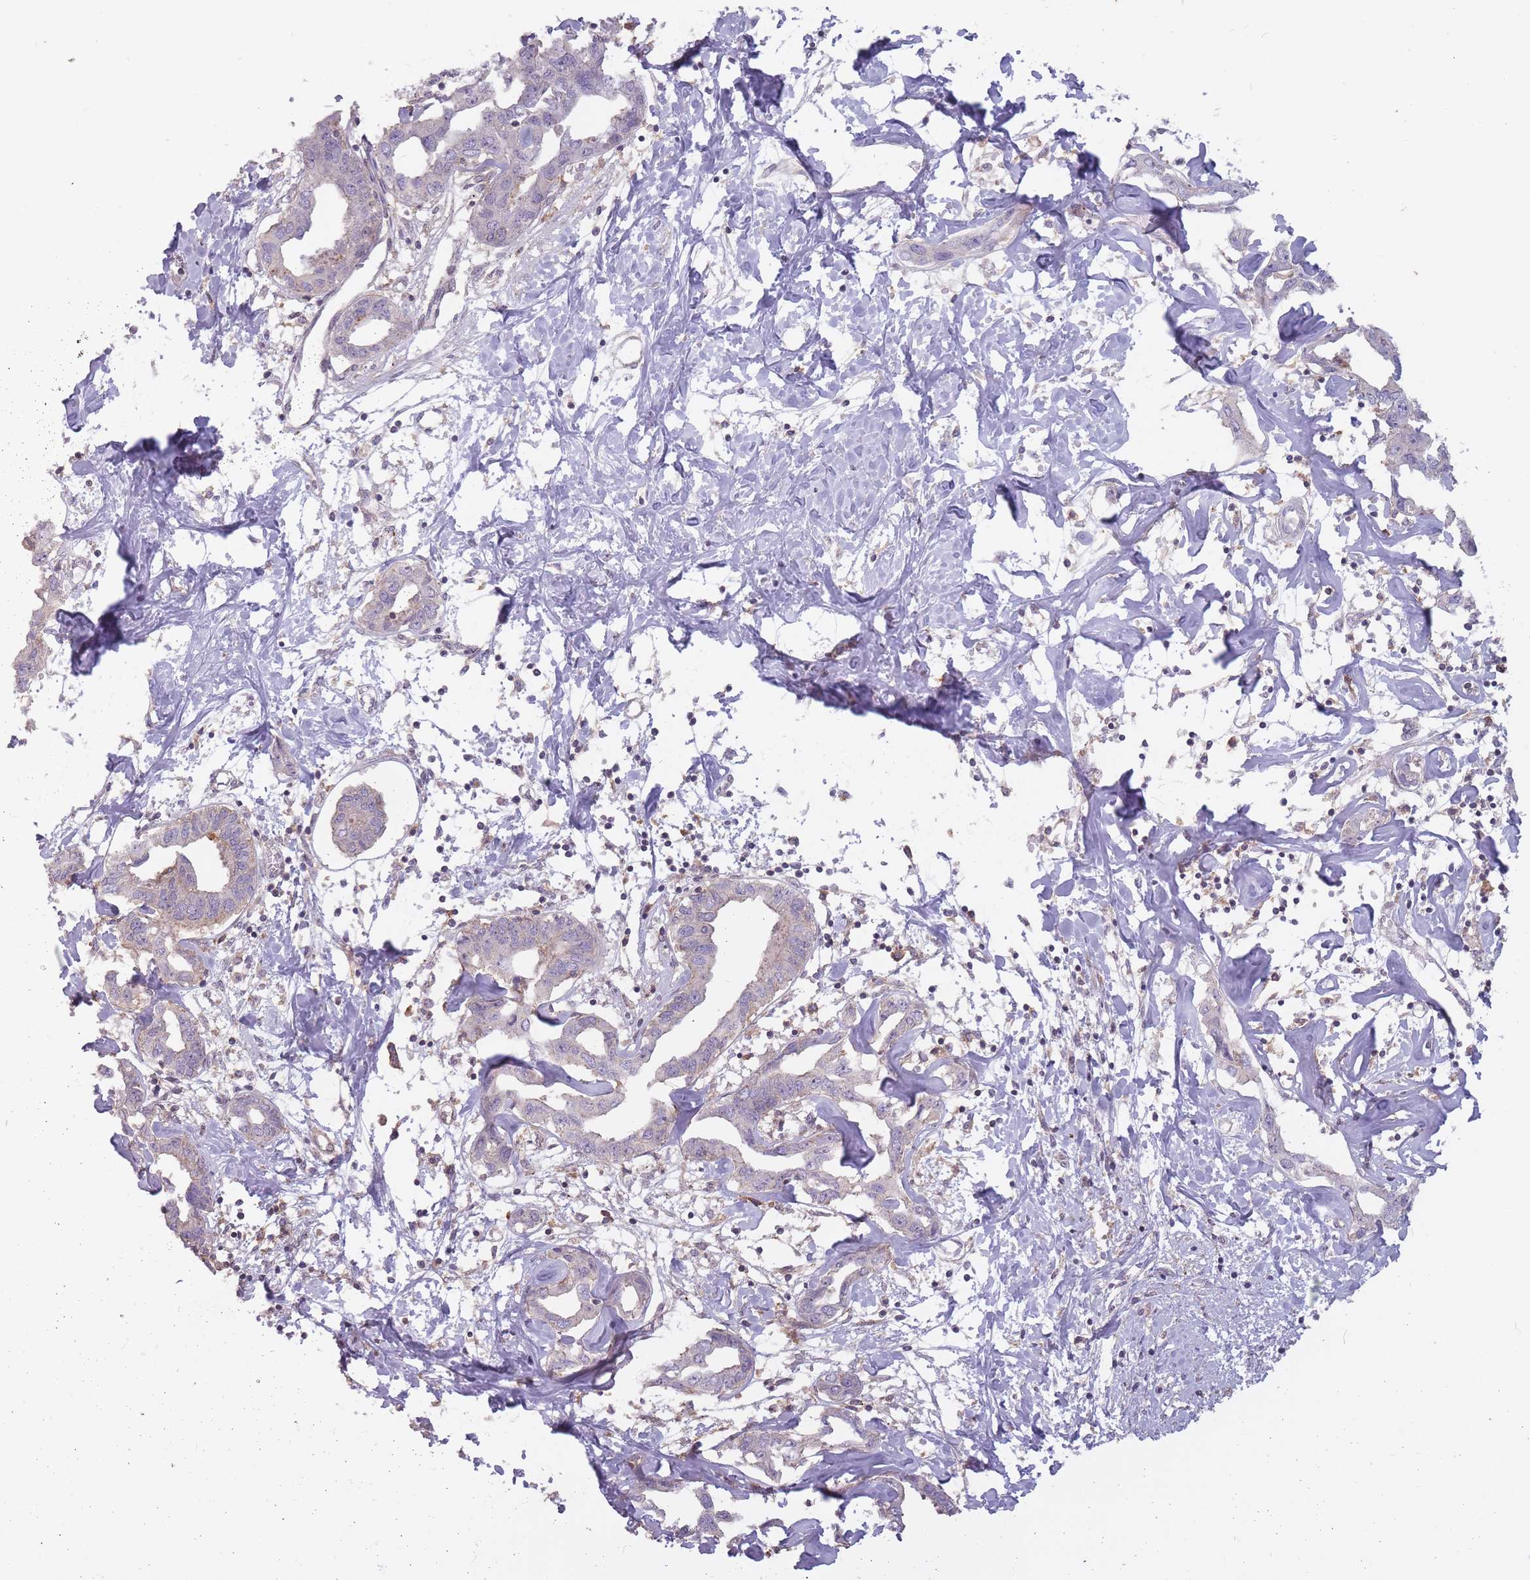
{"staining": {"intensity": "negative", "quantity": "none", "location": "none"}, "tissue": "liver cancer", "cell_type": "Tumor cells", "image_type": "cancer", "snomed": [{"axis": "morphology", "description": "Cholangiocarcinoma"}, {"axis": "topography", "description": "Liver"}], "caption": "This is an immunohistochemistry image of liver cancer. There is no expression in tumor cells.", "gene": "TET3", "patient": {"sex": "male", "age": 59}}